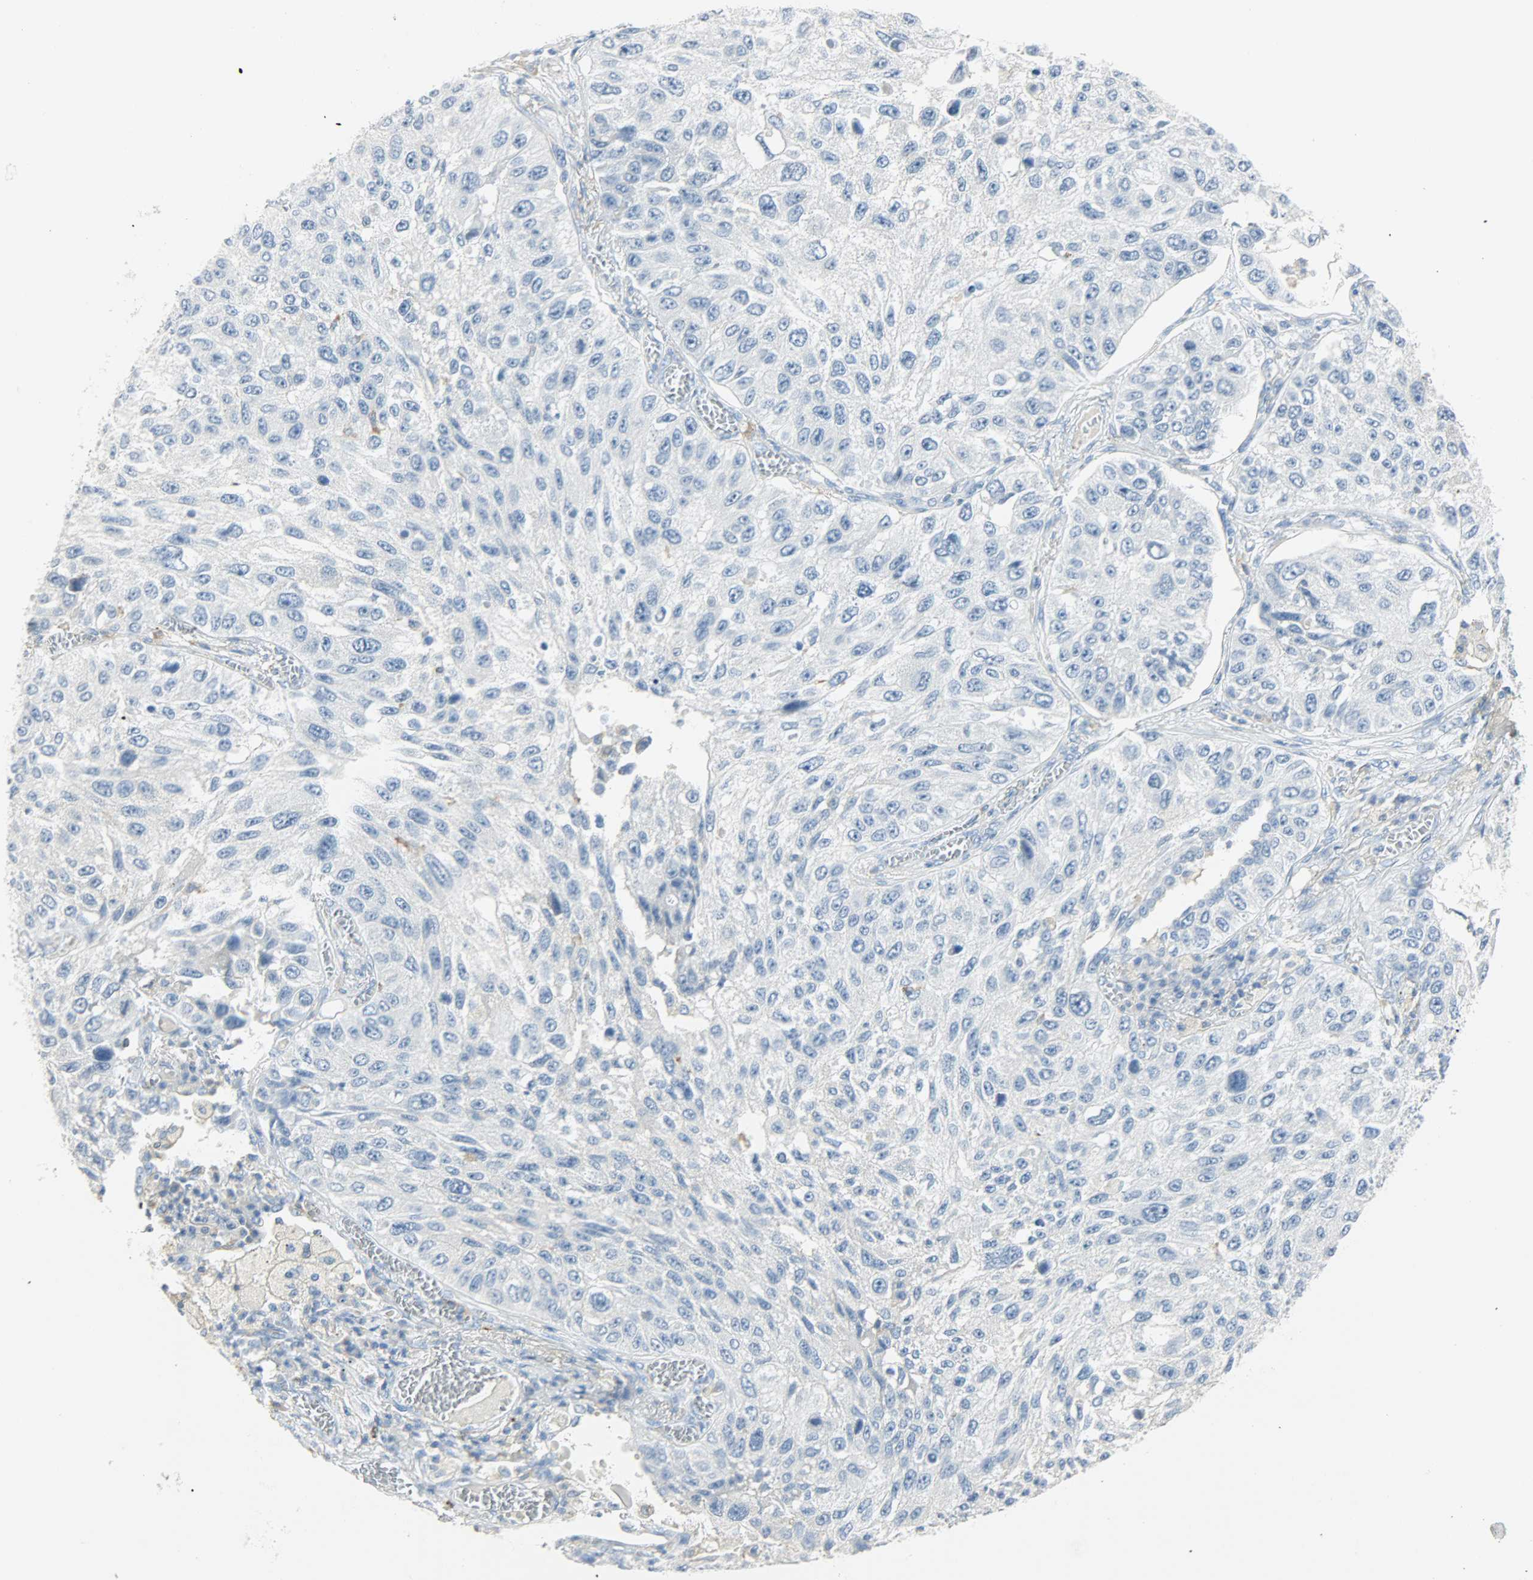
{"staining": {"intensity": "negative", "quantity": "none", "location": "none"}, "tissue": "lung cancer", "cell_type": "Tumor cells", "image_type": "cancer", "snomed": [{"axis": "morphology", "description": "Squamous cell carcinoma, NOS"}, {"axis": "topography", "description": "Lung"}], "caption": "Squamous cell carcinoma (lung) was stained to show a protein in brown. There is no significant expression in tumor cells. (DAB immunohistochemistry with hematoxylin counter stain).", "gene": "PTPN6", "patient": {"sex": "male", "age": 71}}